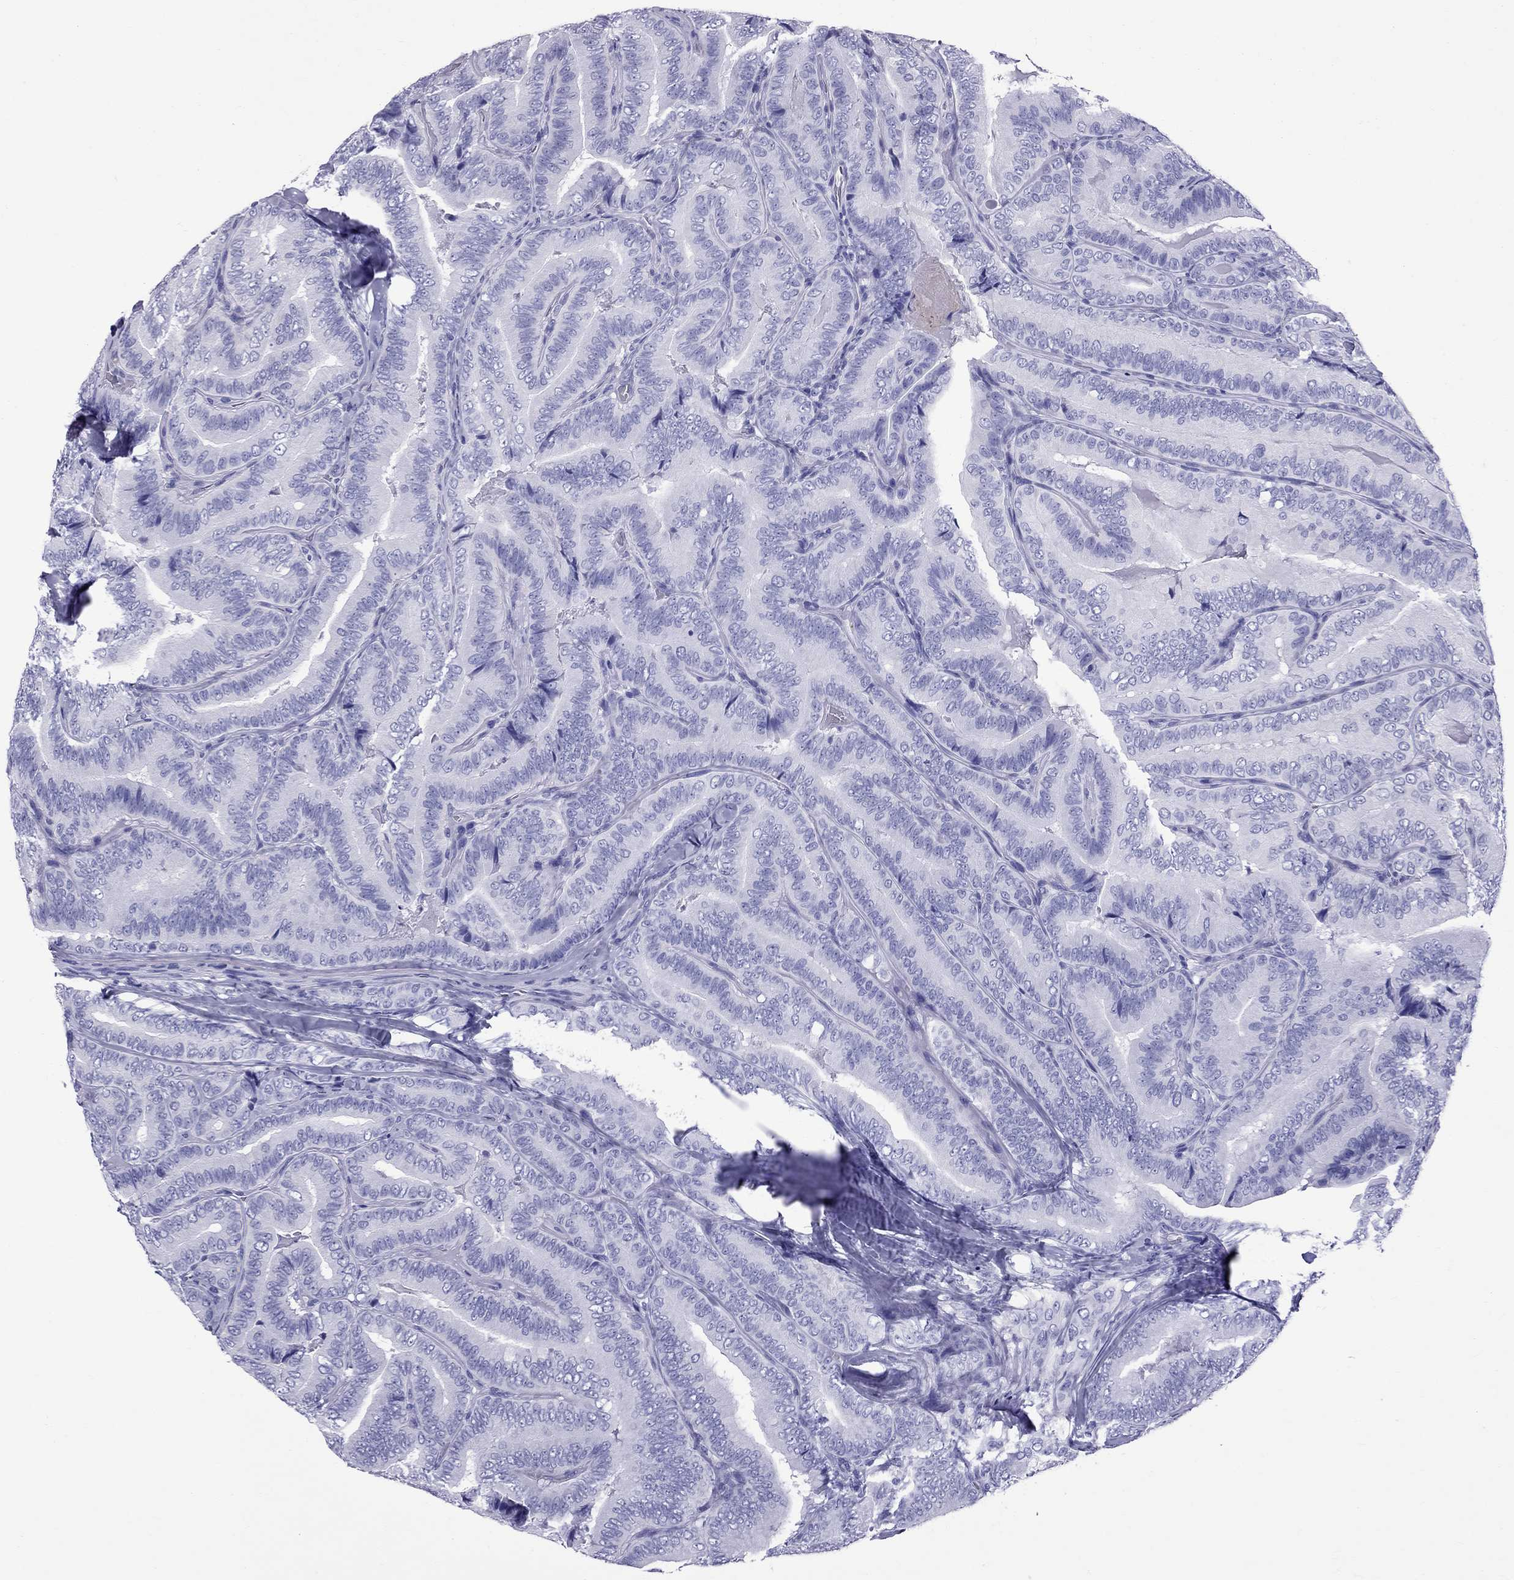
{"staining": {"intensity": "negative", "quantity": "none", "location": "none"}, "tissue": "thyroid cancer", "cell_type": "Tumor cells", "image_type": "cancer", "snomed": [{"axis": "morphology", "description": "Papillary adenocarcinoma, NOS"}, {"axis": "topography", "description": "Thyroid gland"}], "caption": "Immunohistochemistry (IHC) image of papillary adenocarcinoma (thyroid) stained for a protein (brown), which reveals no positivity in tumor cells.", "gene": "SCART1", "patient": {"sex": "male", "age": 61}}